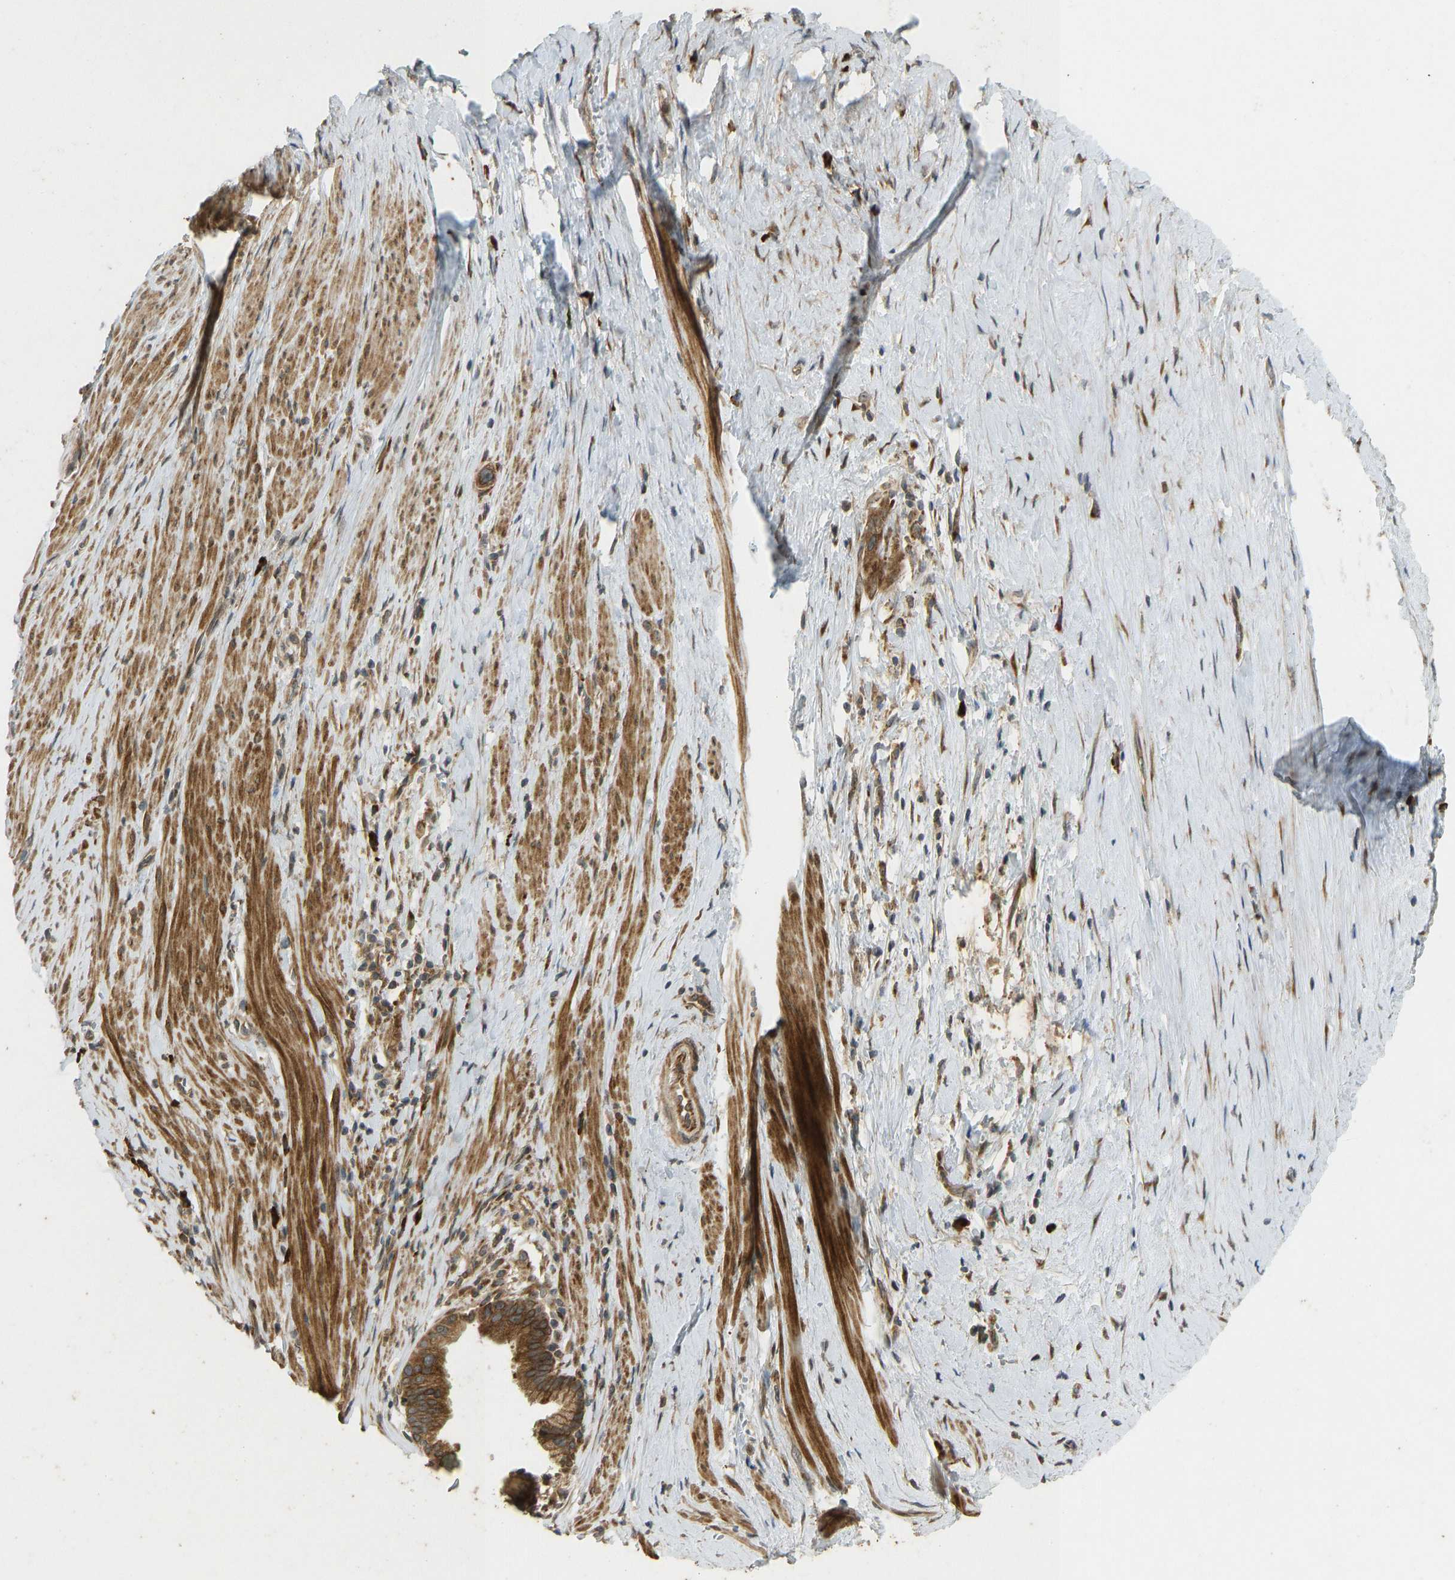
{"staining": {"intensity": "strong", "quantity": ">75%", "location": "cytoplasmic/membranous"}, "tissue": "pancreatic cancer", "cell_type": "Tumor cells", "image_type": "cancer", "snomed": [{"axis": "morphology", "description": "Adenocarcinoma, NOS"}, {"axis": "topography", "description": "Pancreas"}], "caption": "Adenocarcinoma (pancreatic) stained with a brown dye shows strong cytoplasmic/membranous positive staining in about >75% of tumor cells.", "gene": "RPN2", "patient": {"sex": "male", "age": 69}}